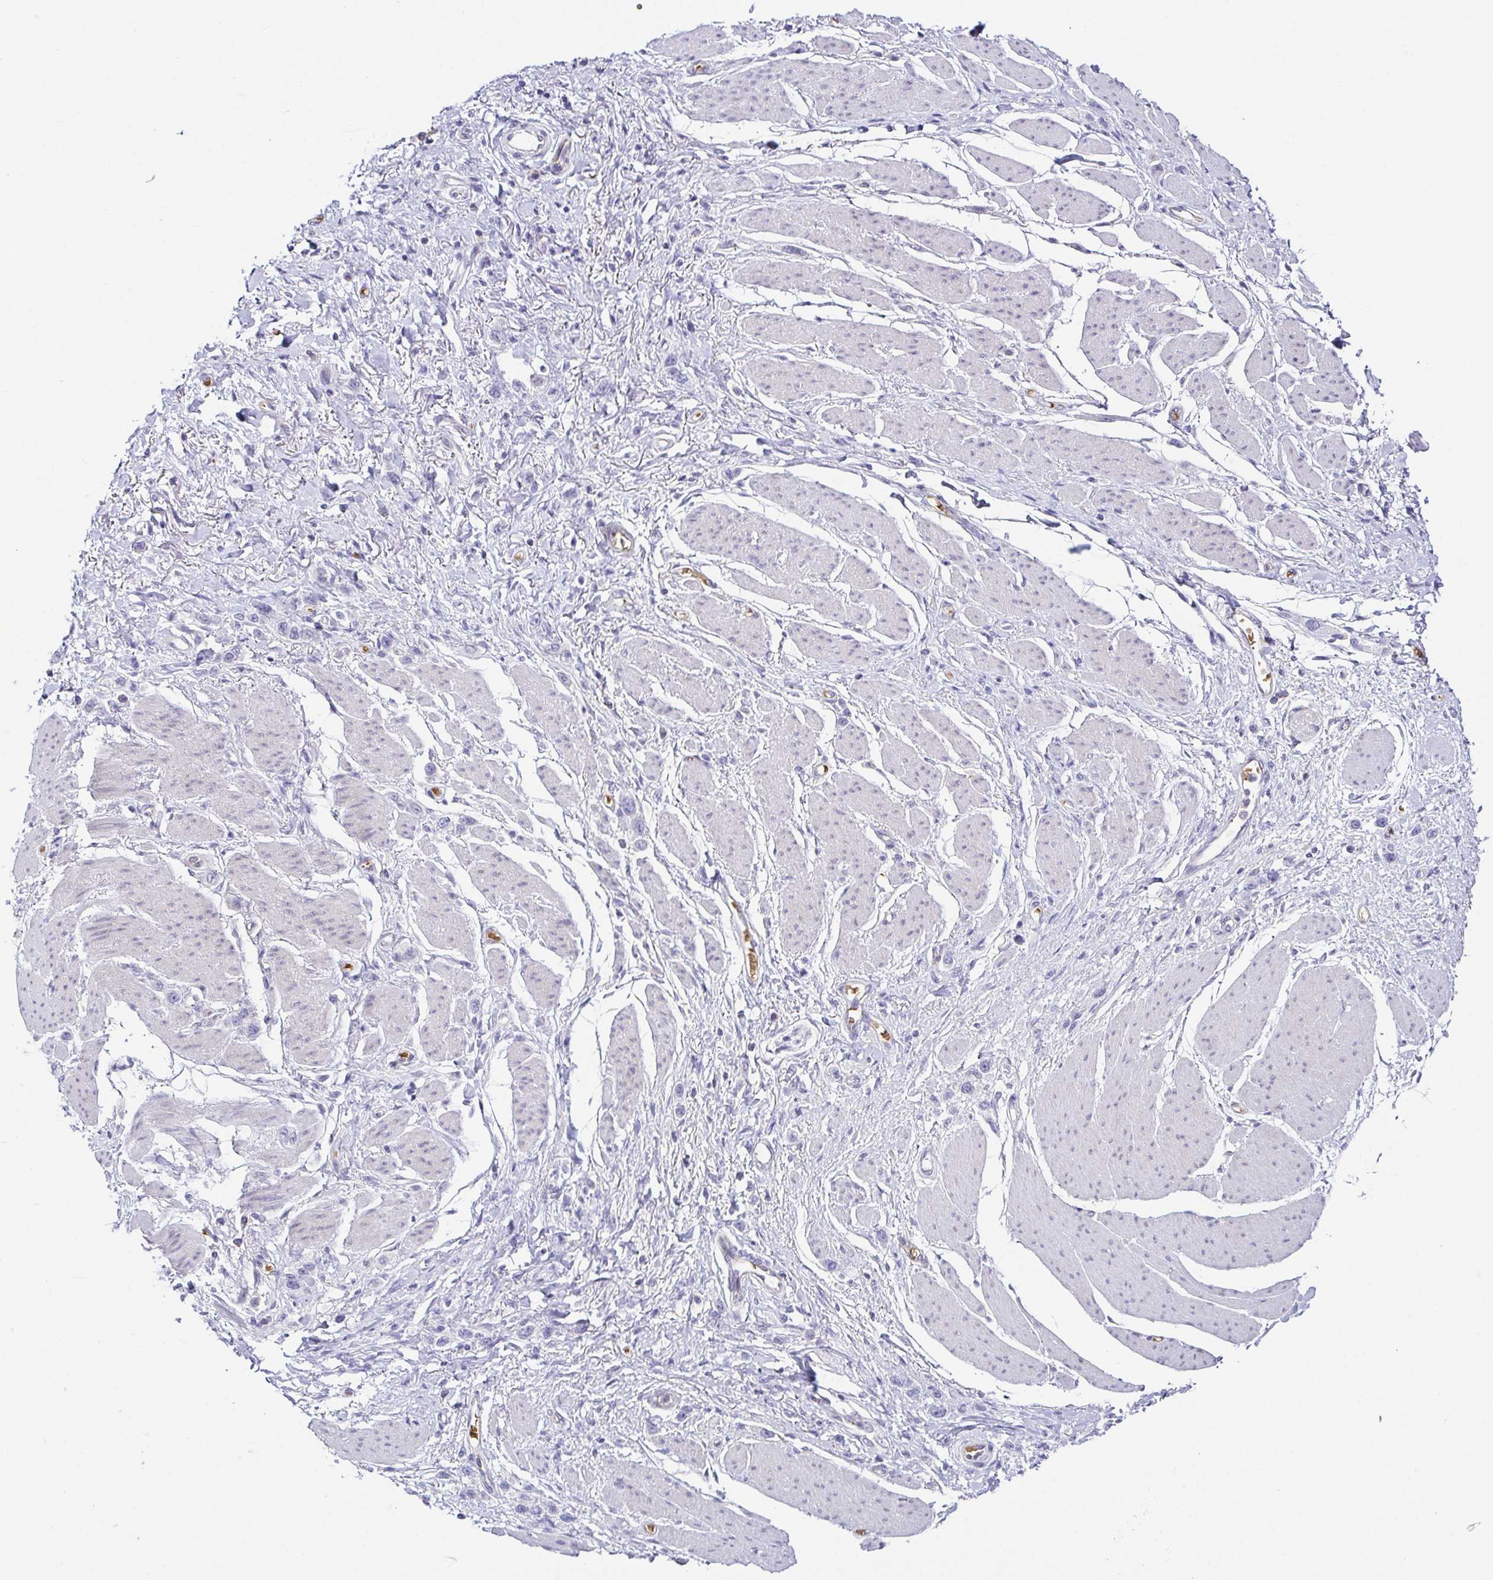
{"staining": {"intensity": "negative", "quantity": "none", "location": "none"}, "tissue": "stomach cancer", "cell_type": "Tumor cells", "image_type": "cancer", "snomed": [{"axis": "morphology", "description": "Adenocarcinoma, NOS"}, {"axis": "topography", "description": "Stomach"}], "caption": "Protein analysis of stomach cancer shows no significant positivity in tumor cells. The staining is performed using DAB (3,3'-diaminobenzidine) brown chromogen with nuclei counter-stained in using hematoxylin.", "gene": "FAM162B", "patient": {"sex": "female", "age": 65}}